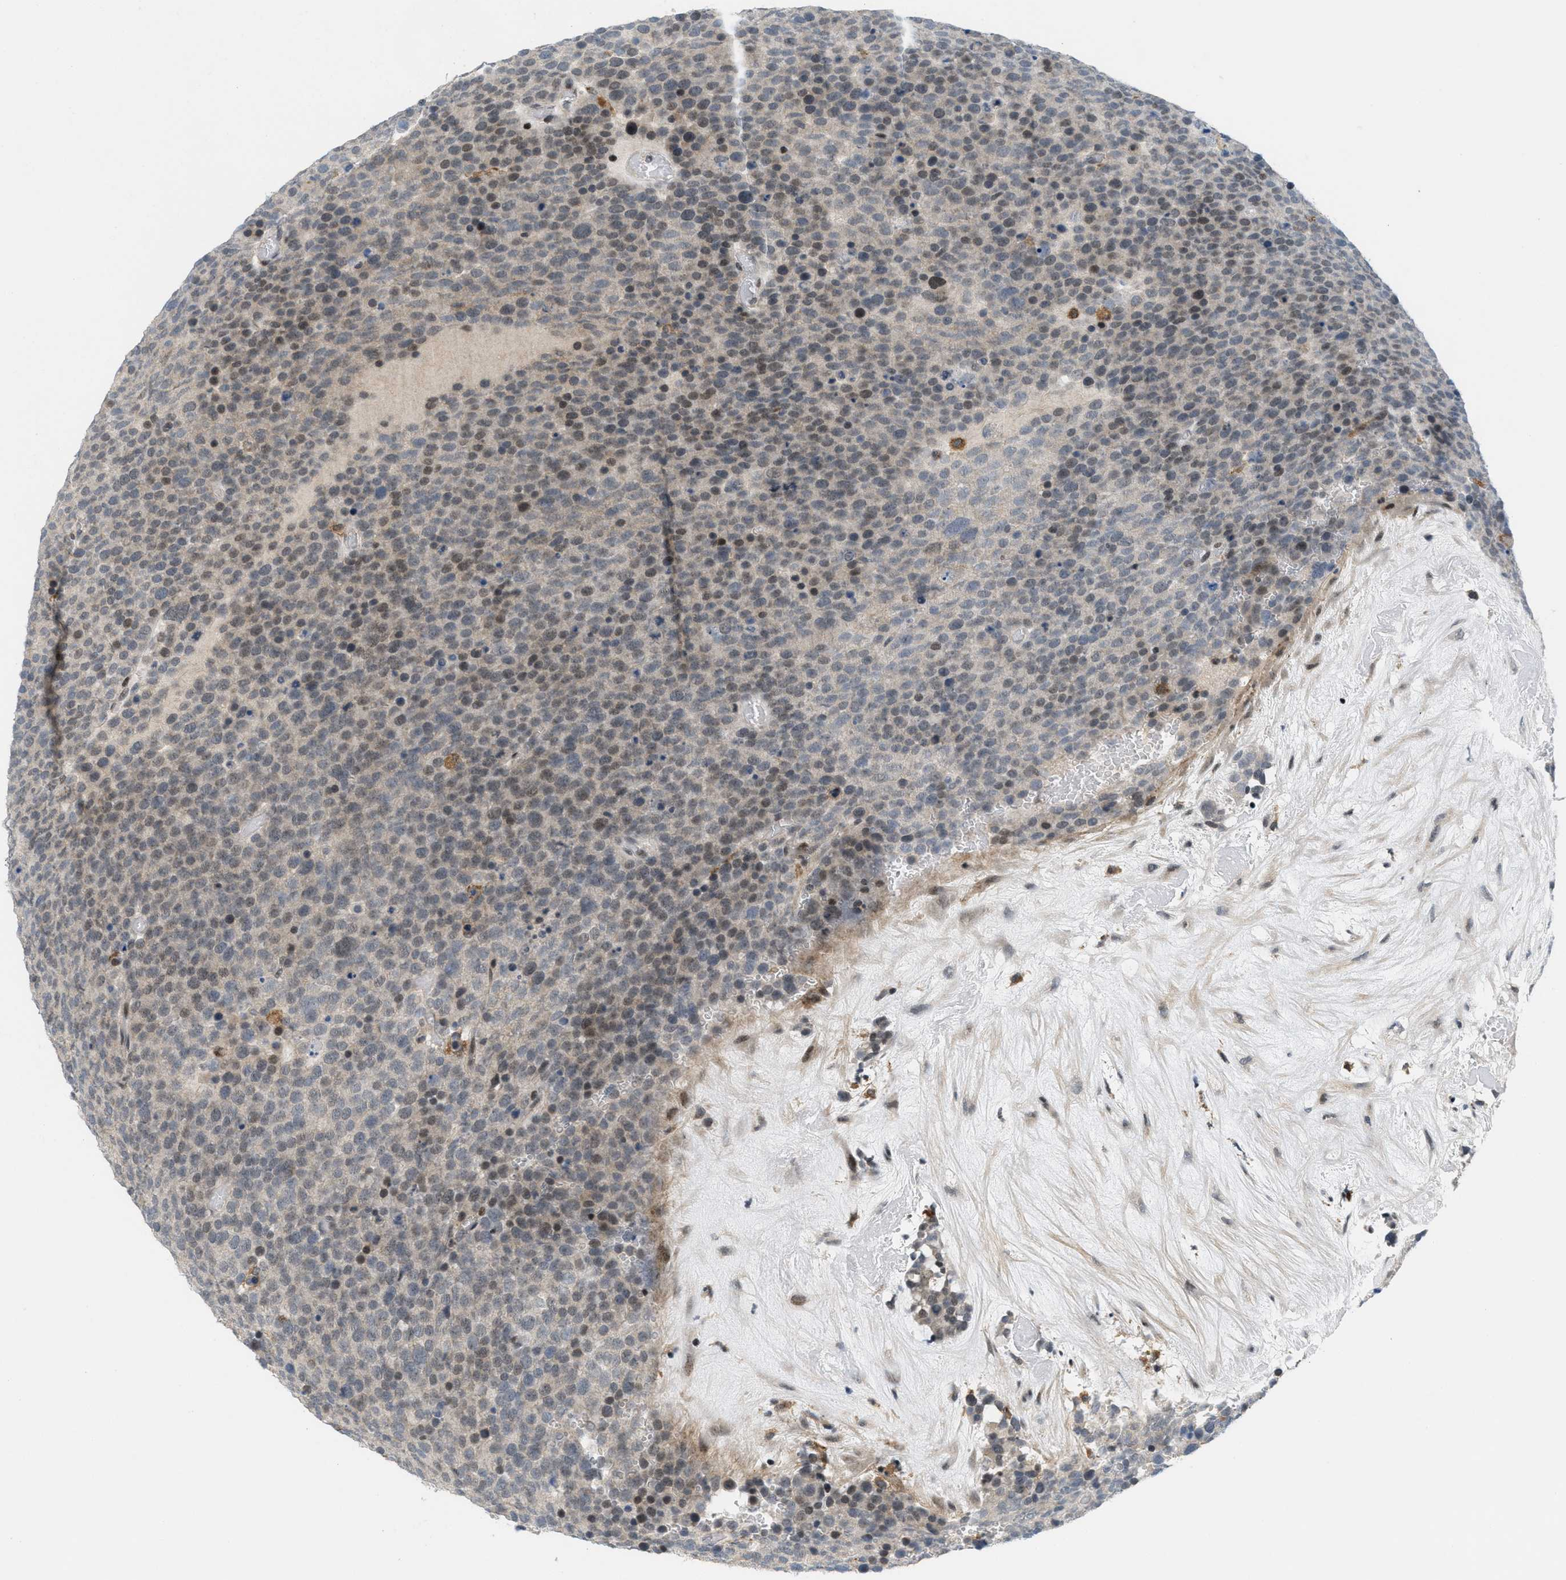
{"staining": {"intensity": "moderate", "quantity": "25%-75%", "location": "nuclear"}, "tissue": "testis cancer", "cell_type": "Tumor cells", "image_type": "cancer", "snomed": [{"axis": "morphology", "description": "Seminoma, NOS"}, {"axis": "topography", "description": "Testis"}], "caption": "DAB (3,3'-diaminobenzidine) immunohistochemical staining of testis cancer (seminoma) shows moderate nuclear protein expression in about 25%-75% of tumor cells.", "gene": "ING1", "patient": {"sex": "male", "age": 71}}